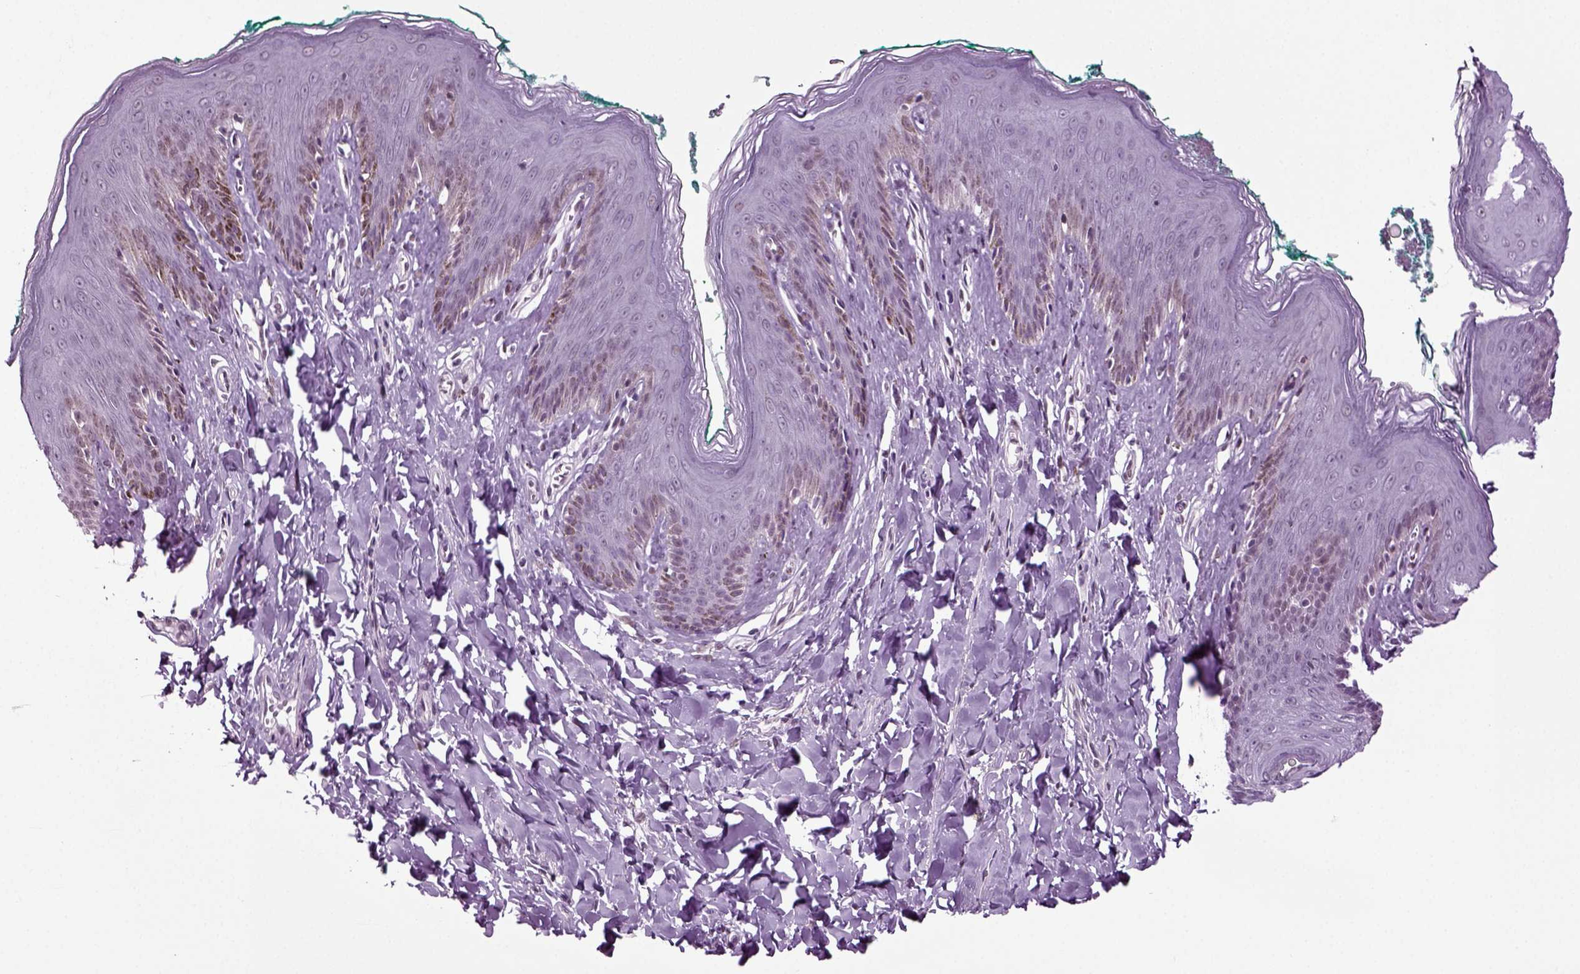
{"staining": {"intensity": "negative", "quantity": "none", "location": "none"}, "tissue": "skin", "cell_type": "Epidermal cells", "image_type": "normal", "snomed": [{"axis": "morphology", "description": "Normal tissue, NOS"}, {"axis": "topography", "description": "Vulva"}], "caption": "Protein analysis of unremarkable skin reveals no significant expression in epidermal cells. (DAB (3,3'-diaminobenzidine) immunohistochemistry visualized using brightfield microscopy, high magnification).", "gene": "RFX3", "patient": {"sex": "female", "age": 66}}